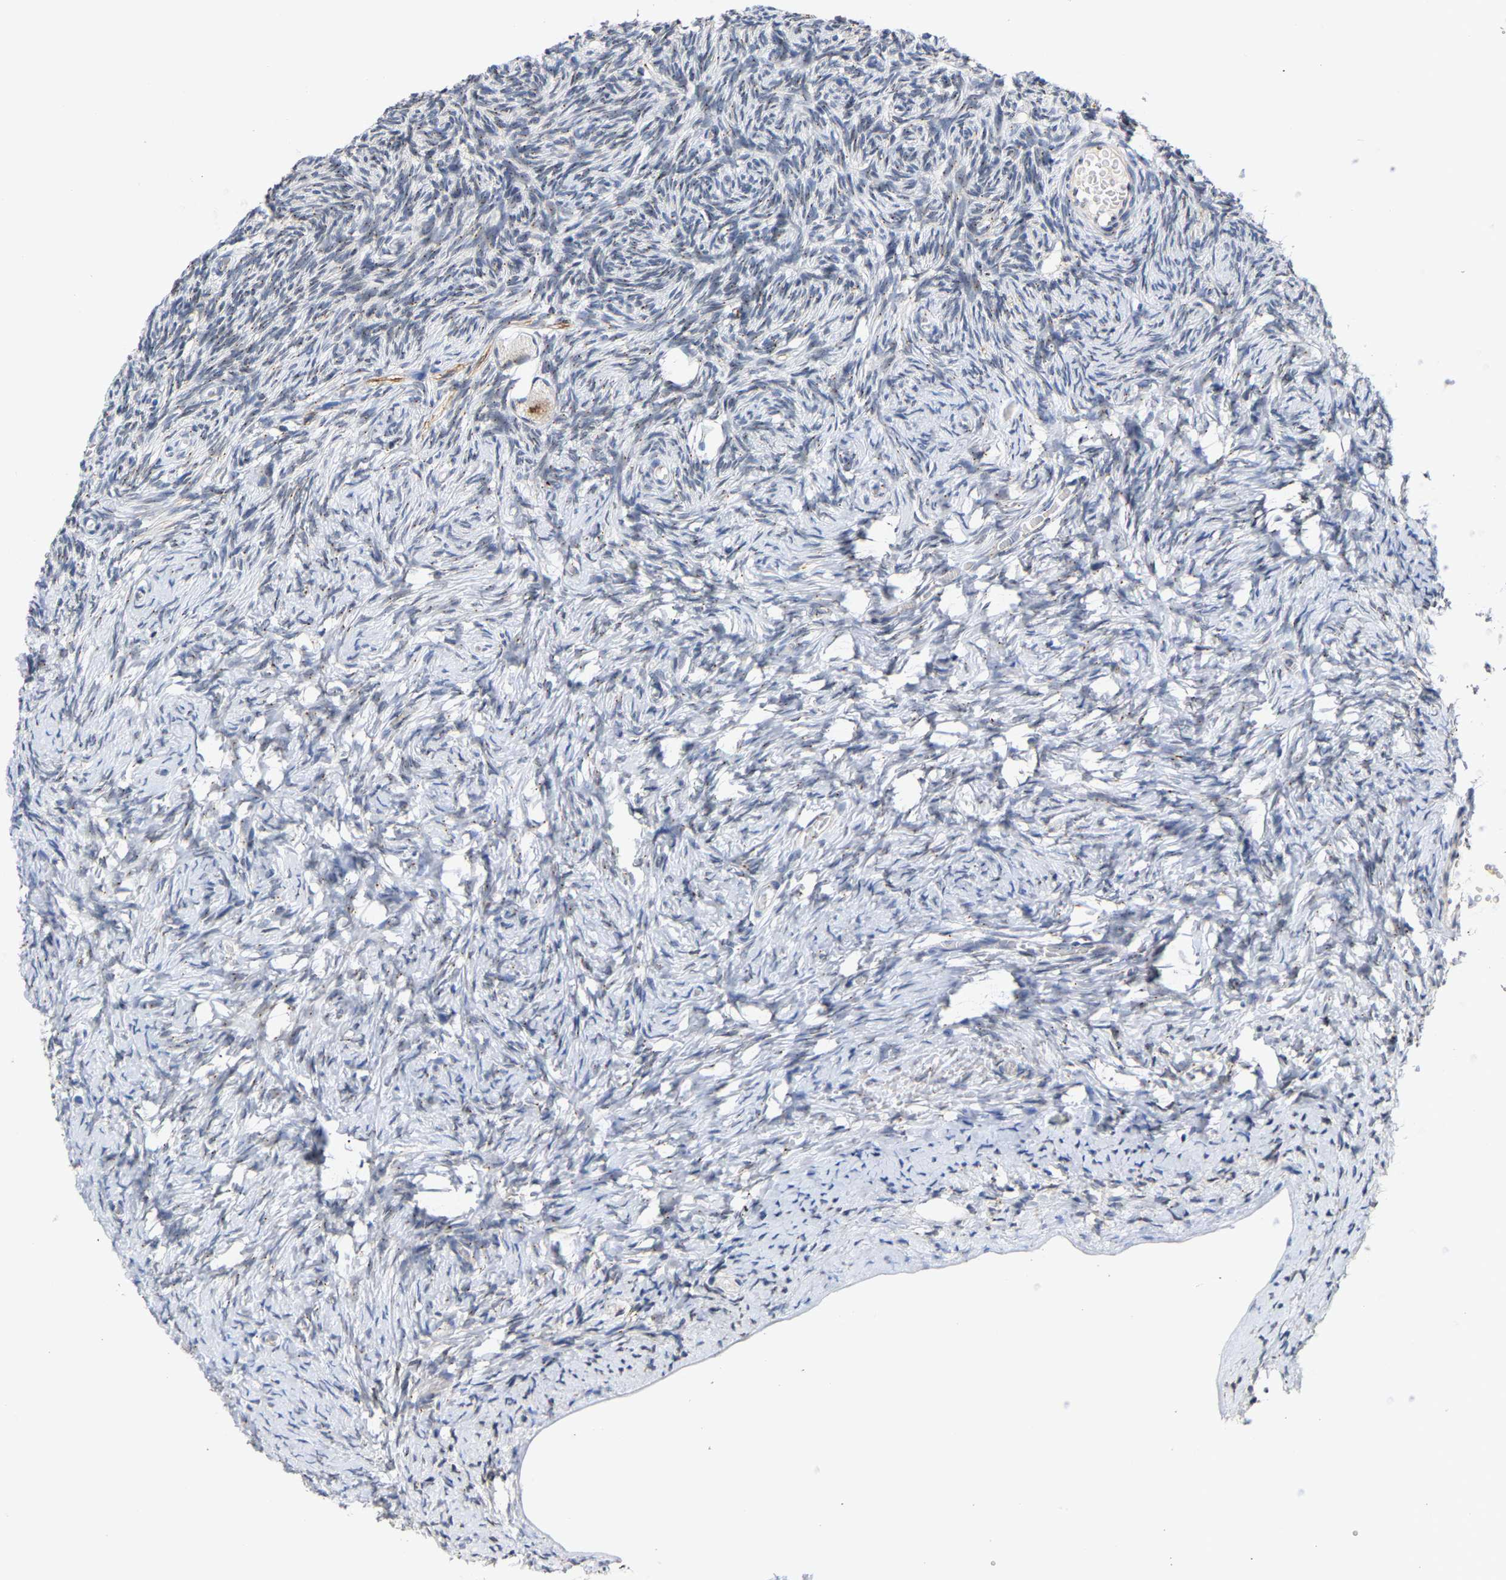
{"staining": {"intensity": "moderate", "quantity": ">75%", "location": "cytoplasmic/membranous"}, "tissue": "ovary", "cell_type": "Follicle cells", "image_type": "normal", "snomed": [{"axis": "morphology", "description": "Normal tissue, NOS"}, {"axis": "topography", "description": "Ovary"}], "caption": "Immunohistochemistry (IHC) (DAB) staining of unremarkable ovary demonstrates moderate cytoplasmic/membranous protein positivity in approximately >75% of follicle cells. Using DAB (3,3'-diaminobenzidine) (brown) and hematoxylin (blue) stains, captured at high magnification using brightfield microscopy.", "gene": "PCNT", "patient": {"sex": "female", "age": 27}}